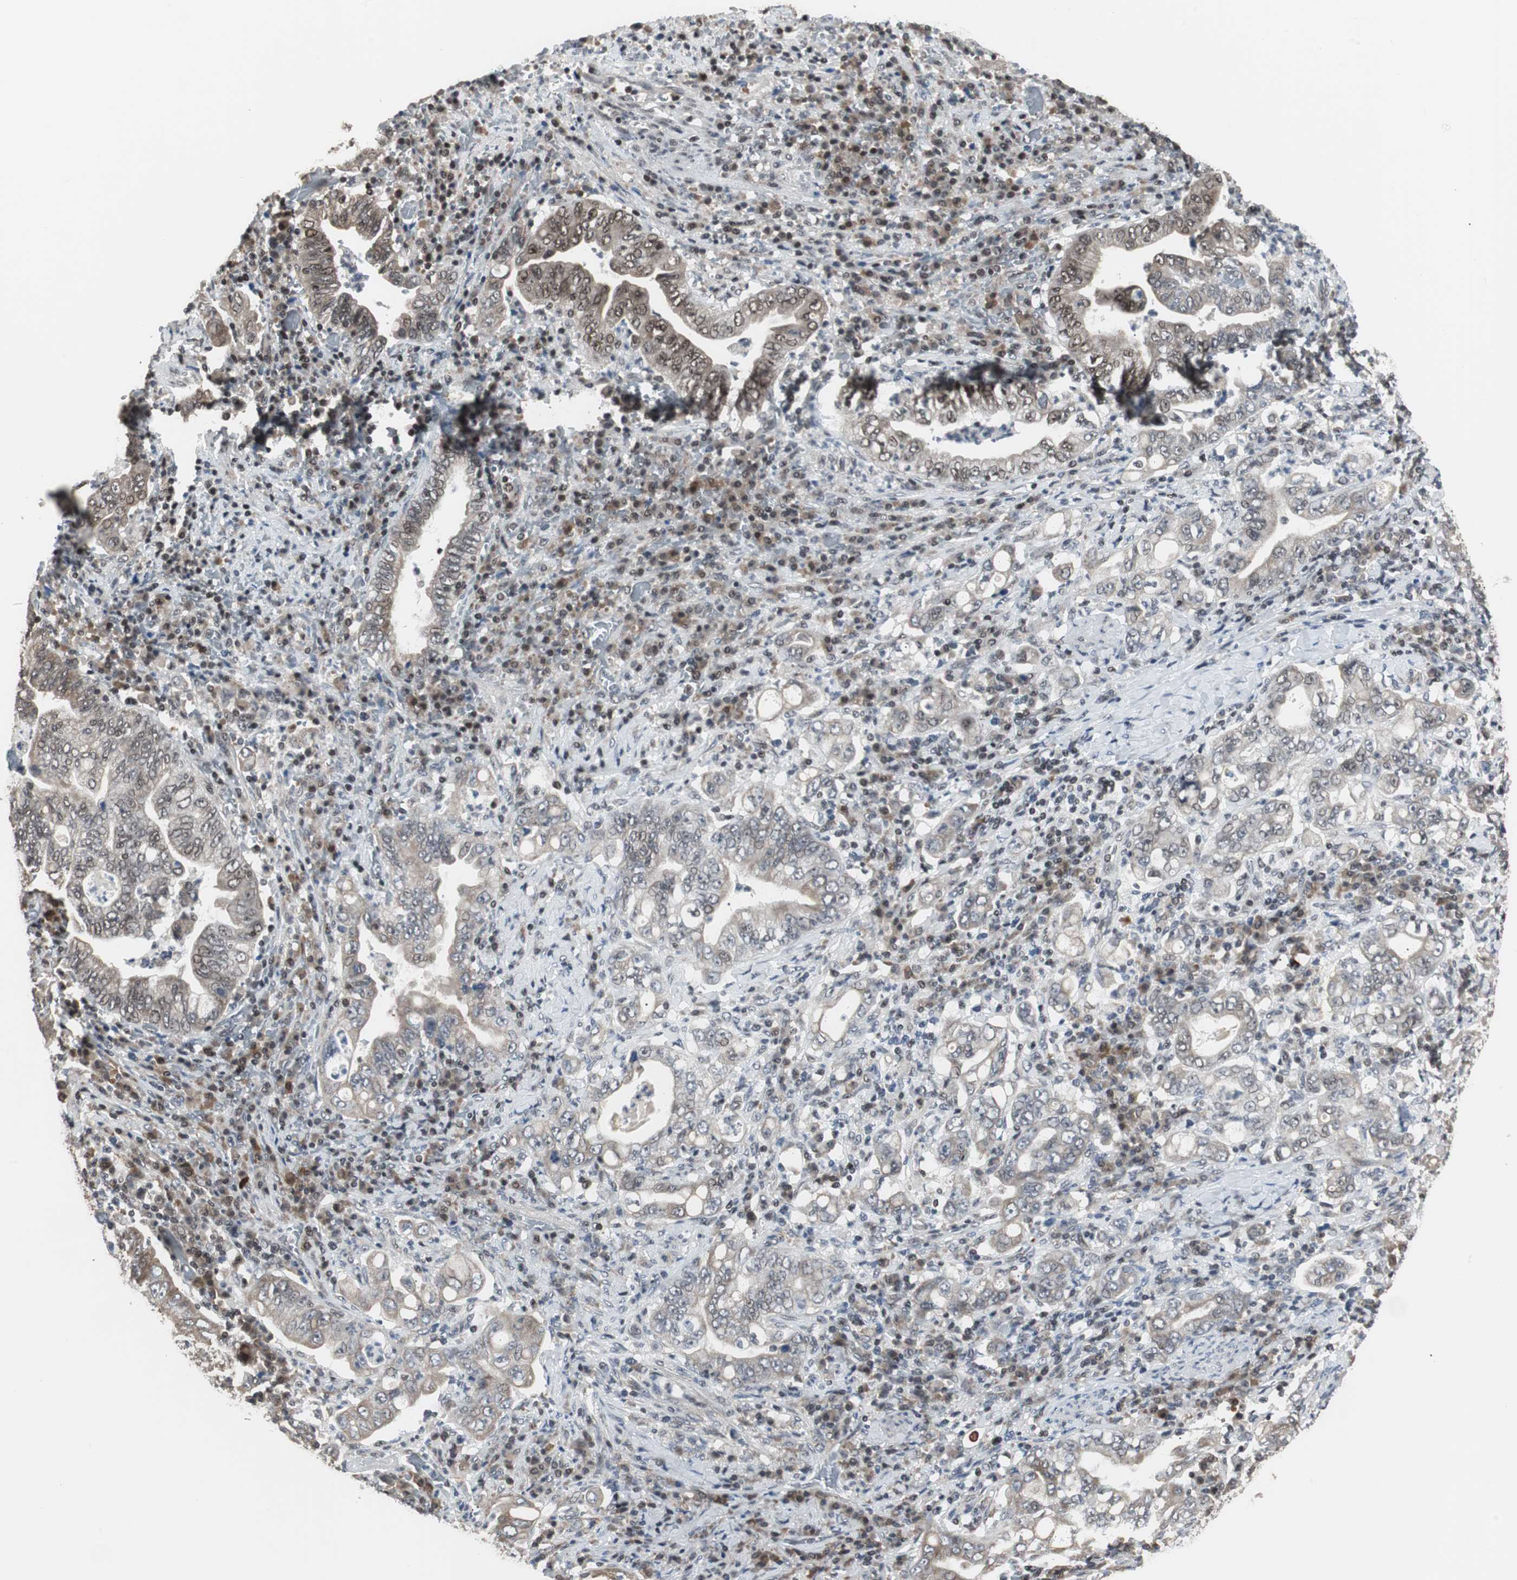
{"staining": {"intensity": "weak", "quantity": "25%-75%", "location": "cytoplasmic/membranous,nuclear"}, "tissue": "stomach cancer", "cell_type": "Tumor cells", "image_type": "cancer", "snomed": [{"axis": "morphology", "description": "Normal tissue, NOS"}, {"axis": "morphology", "description": "Adenocarcinoma, NOS"}, {"axis": "topography", "description": "Esophagus"}, {"axis": "topography", "description": "Stomach, upper"}, {"axis": "topography", "description": "Peripheral nerve tissue"}], "caption": "Stomach cancer (adenocarcinoma) tissue reveals weak cytoplasmic/membranous and nuclear positivity in about 25%-75% of tumor cells, visualized by immunohistochemistry. The protein of interest is stained brown, and the nuclei are stained in blue (DAB (3,3'-diaminobenzidine) IHC with brightfield microscopy, high magnification).", "gene": "TERF2IP", "patient": {"sex": "male", "age": 62}}